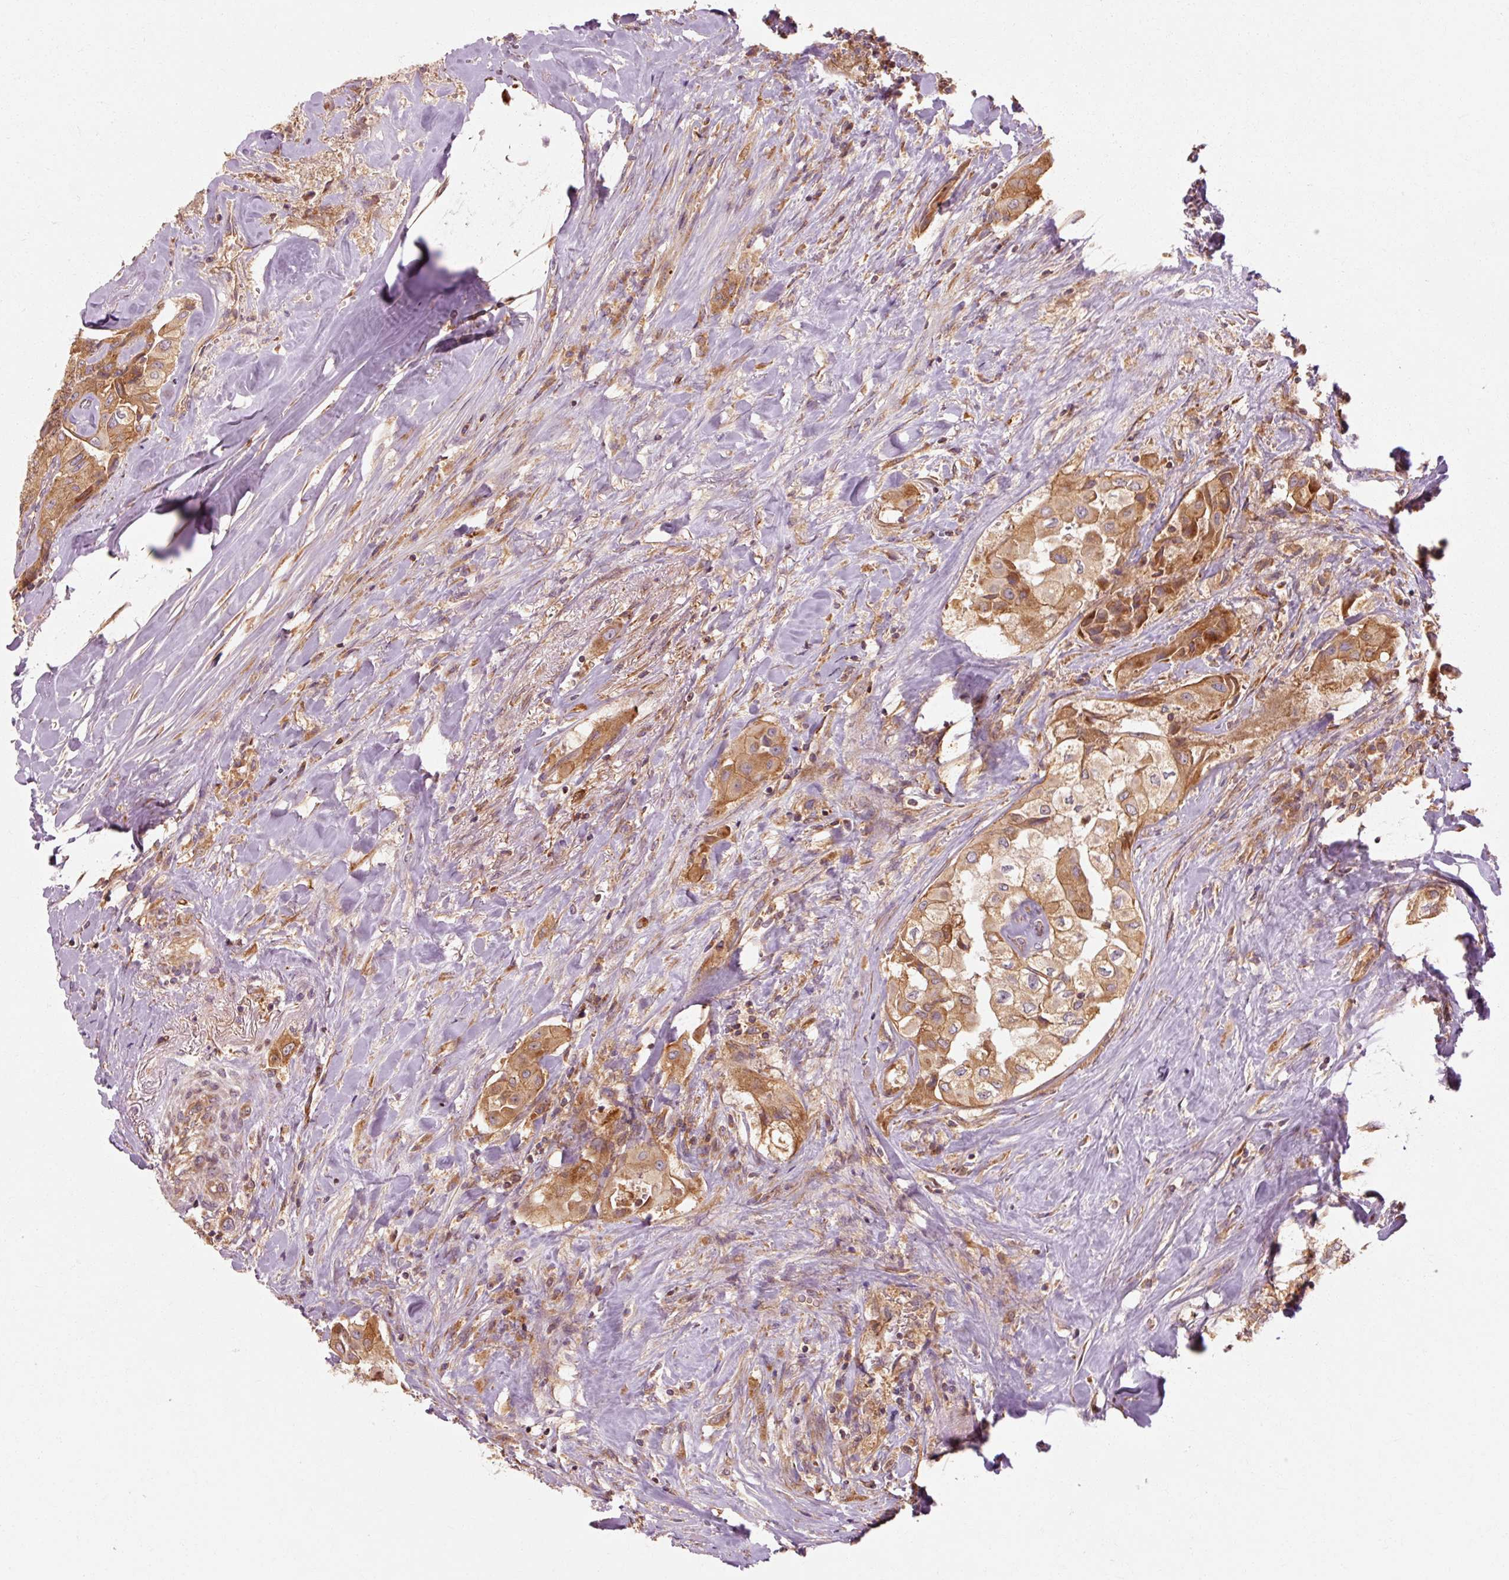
{"staining": {"intensity": "moderate", "quantity": ">75%", "location": "cytoplasmic/membranous"}, "tissue": "thyroid cancer", "cell_type": "Tumor cells", "image_type": "cancer", "snomed": [{"axis": "morphology", "description": "Normal tissue, NOS"}, {"axis": "morphology", "description": "Papillary adenocarcinoma, NOS"}, {"axis": "topography", "description": "Thyroid gland"}], "caption": "Papillary adenocarcinoma (thyroid) tissue displays moderate cytoplasmic/membranous staining in about >75% of tumor cells, visualized by immunohistochemistry. The protein is stained brown, and the nuclei are stained in blue (DAB (3,3'-diaminobenzidine) IHC with brightfield microscopy, high magnification).", "gene": "CTNNA1", "patient": {"sex": "female", "age": 59}}